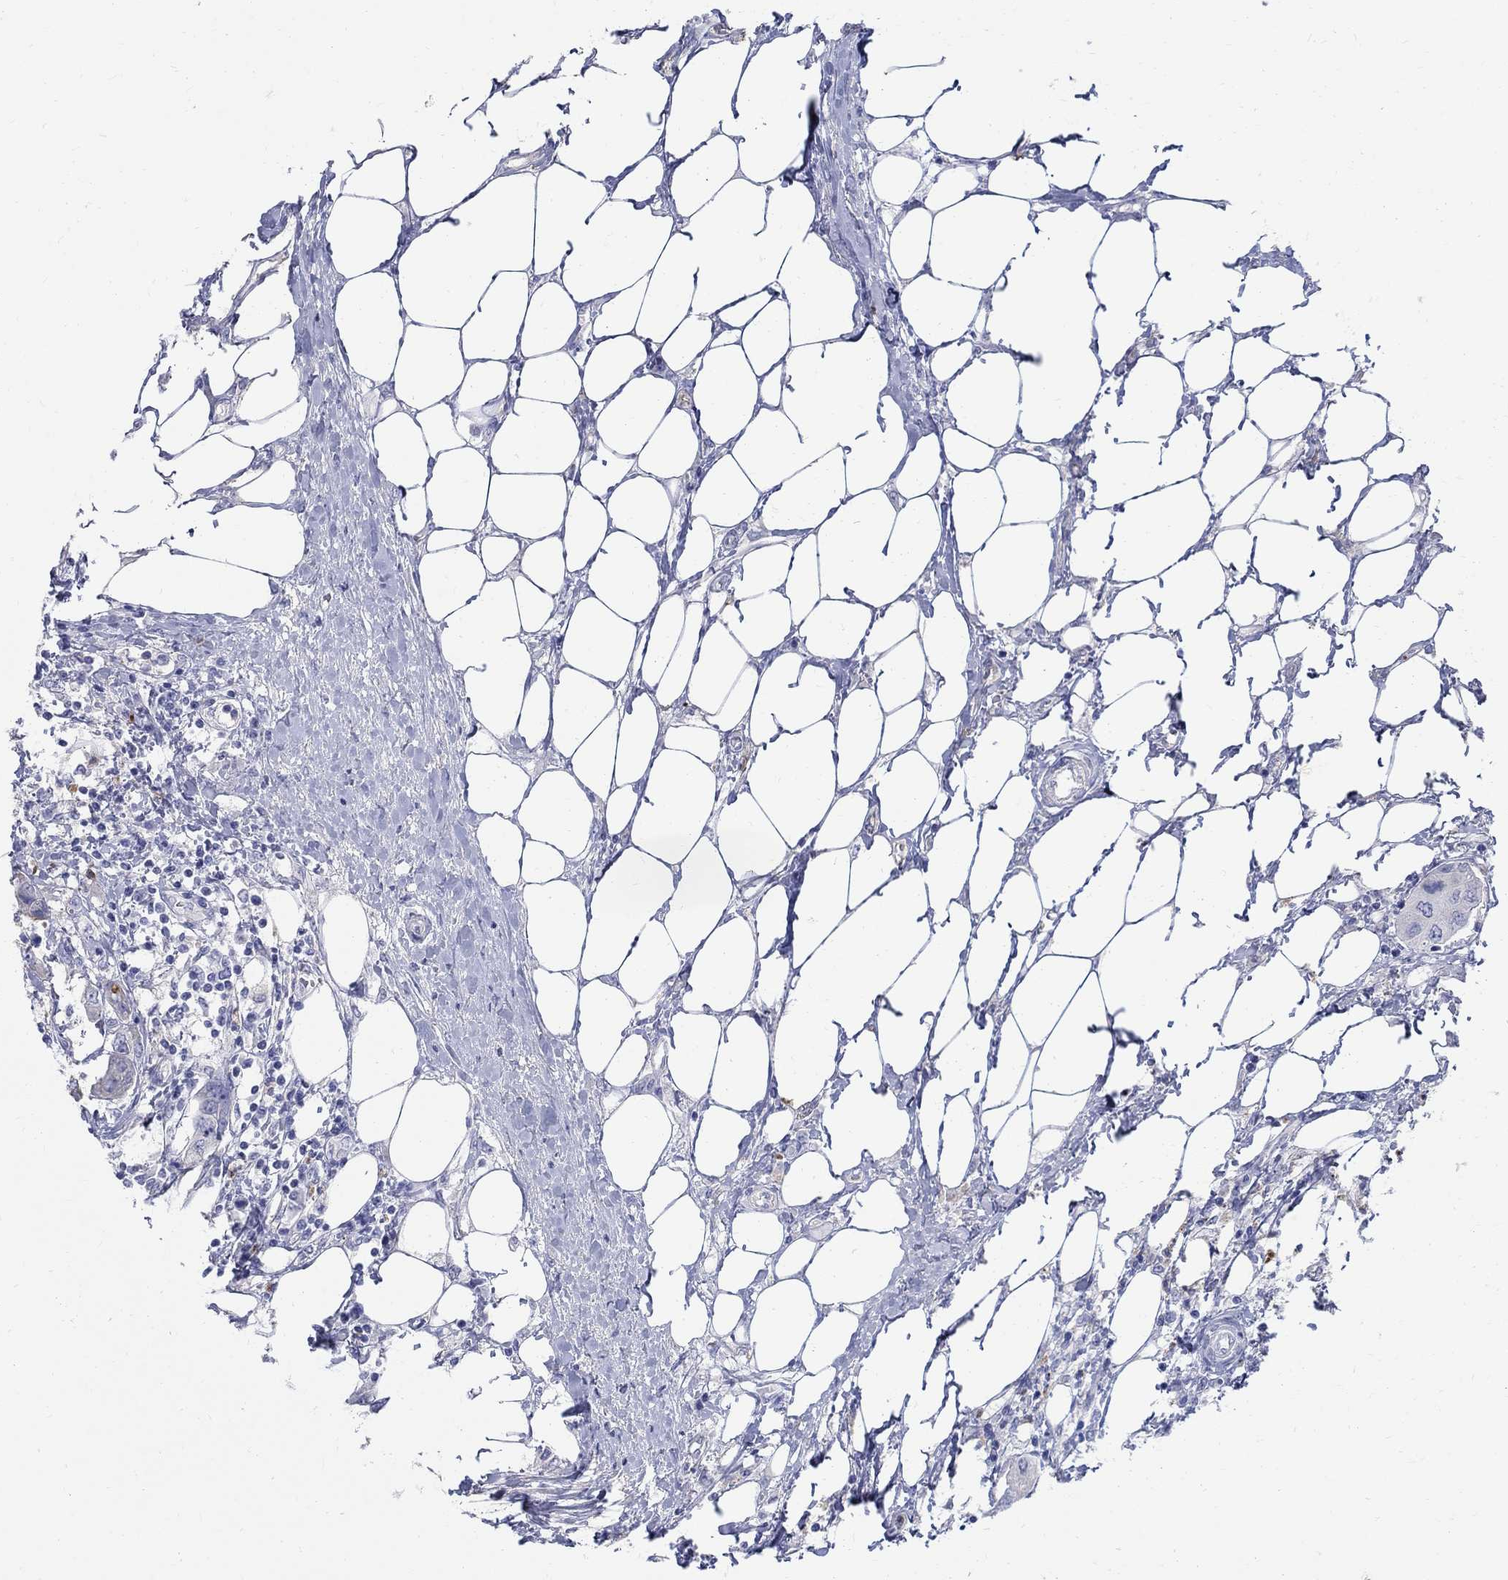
{"staining": {"intensity": "negative", "quantity": "none", "location": "none"}, "tissue": "urothelial cancer", "cell_type": "Tumor cells", "image_type": "cancer", "snomed": [{"axis": "morphology", "description": "Urothelial carcinoma, NOS"}, {"axis": "morphology", "description": "Urothelial carcinoma, High grade"}, {"axis": "topography", "description": "Urinary bladder"}], "caption": "This is an immunohistochemistry photomicrograph of urothelial carcinoma (high-grade). There is no positivity in tumor cells.", "gene": "SOX2", "patient": {"sex": "male", "age": 63}}